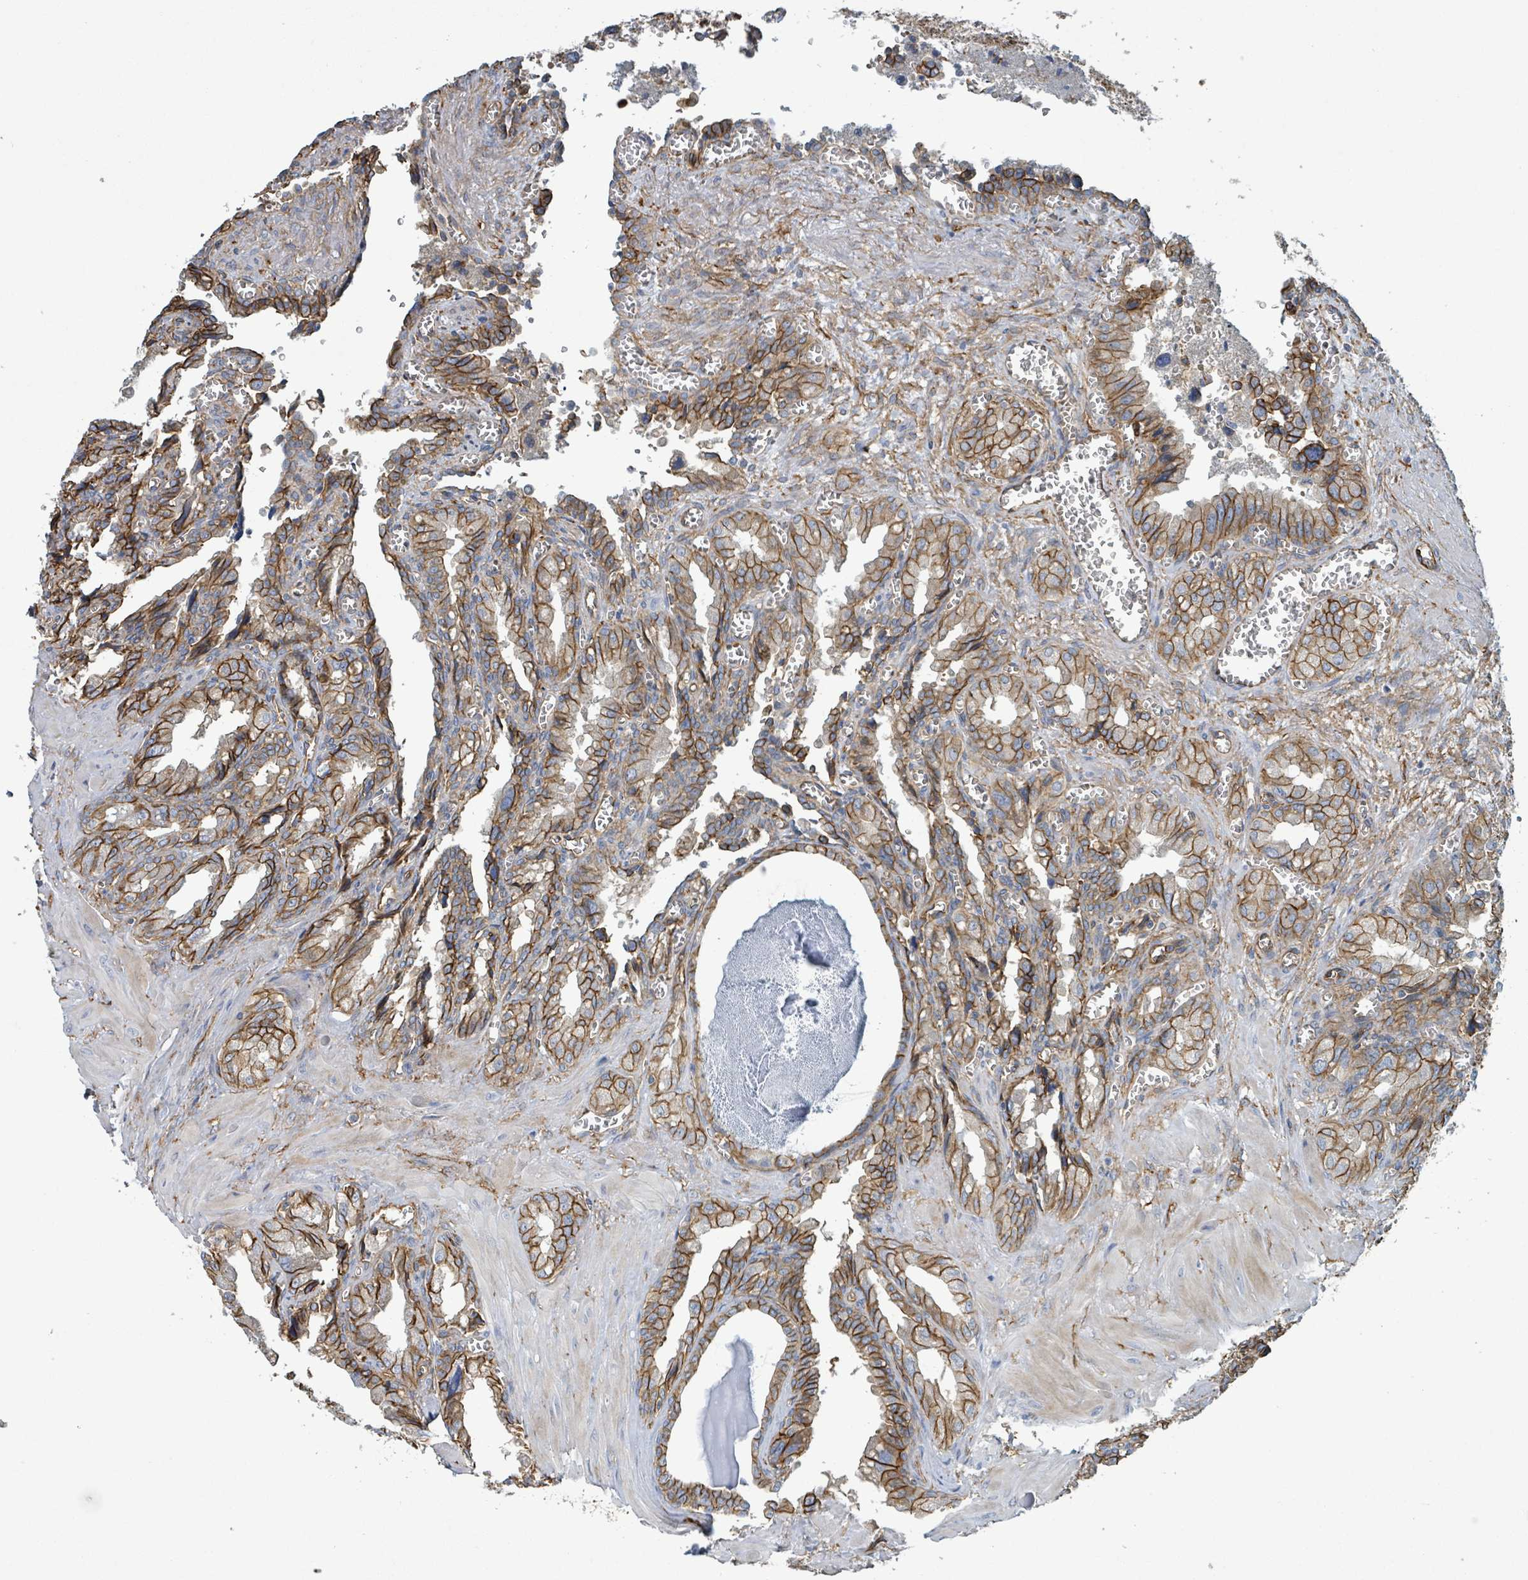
{"staining": {"intensity": "moderate", "quantity": ">75%", "location": "cytoplasmic/membranous"}, "tissue": "seminal vesicle", "cell_type": "Glandular cells", "image_type": "normal", "snomed": [{"axis": "morphology", "description": "Normal tissue, NOS"}, {"axis": "topography", "description": "Seminal veicle"}], "caption": "This micrograph shows IHC staining of benign human seminal vesicle, with medium moderate cytoplasmic/membranous staining in approximately >75% of glandular cells.", "gene": "LDOC1", "patient": {"sex": "male", "age": 67}}